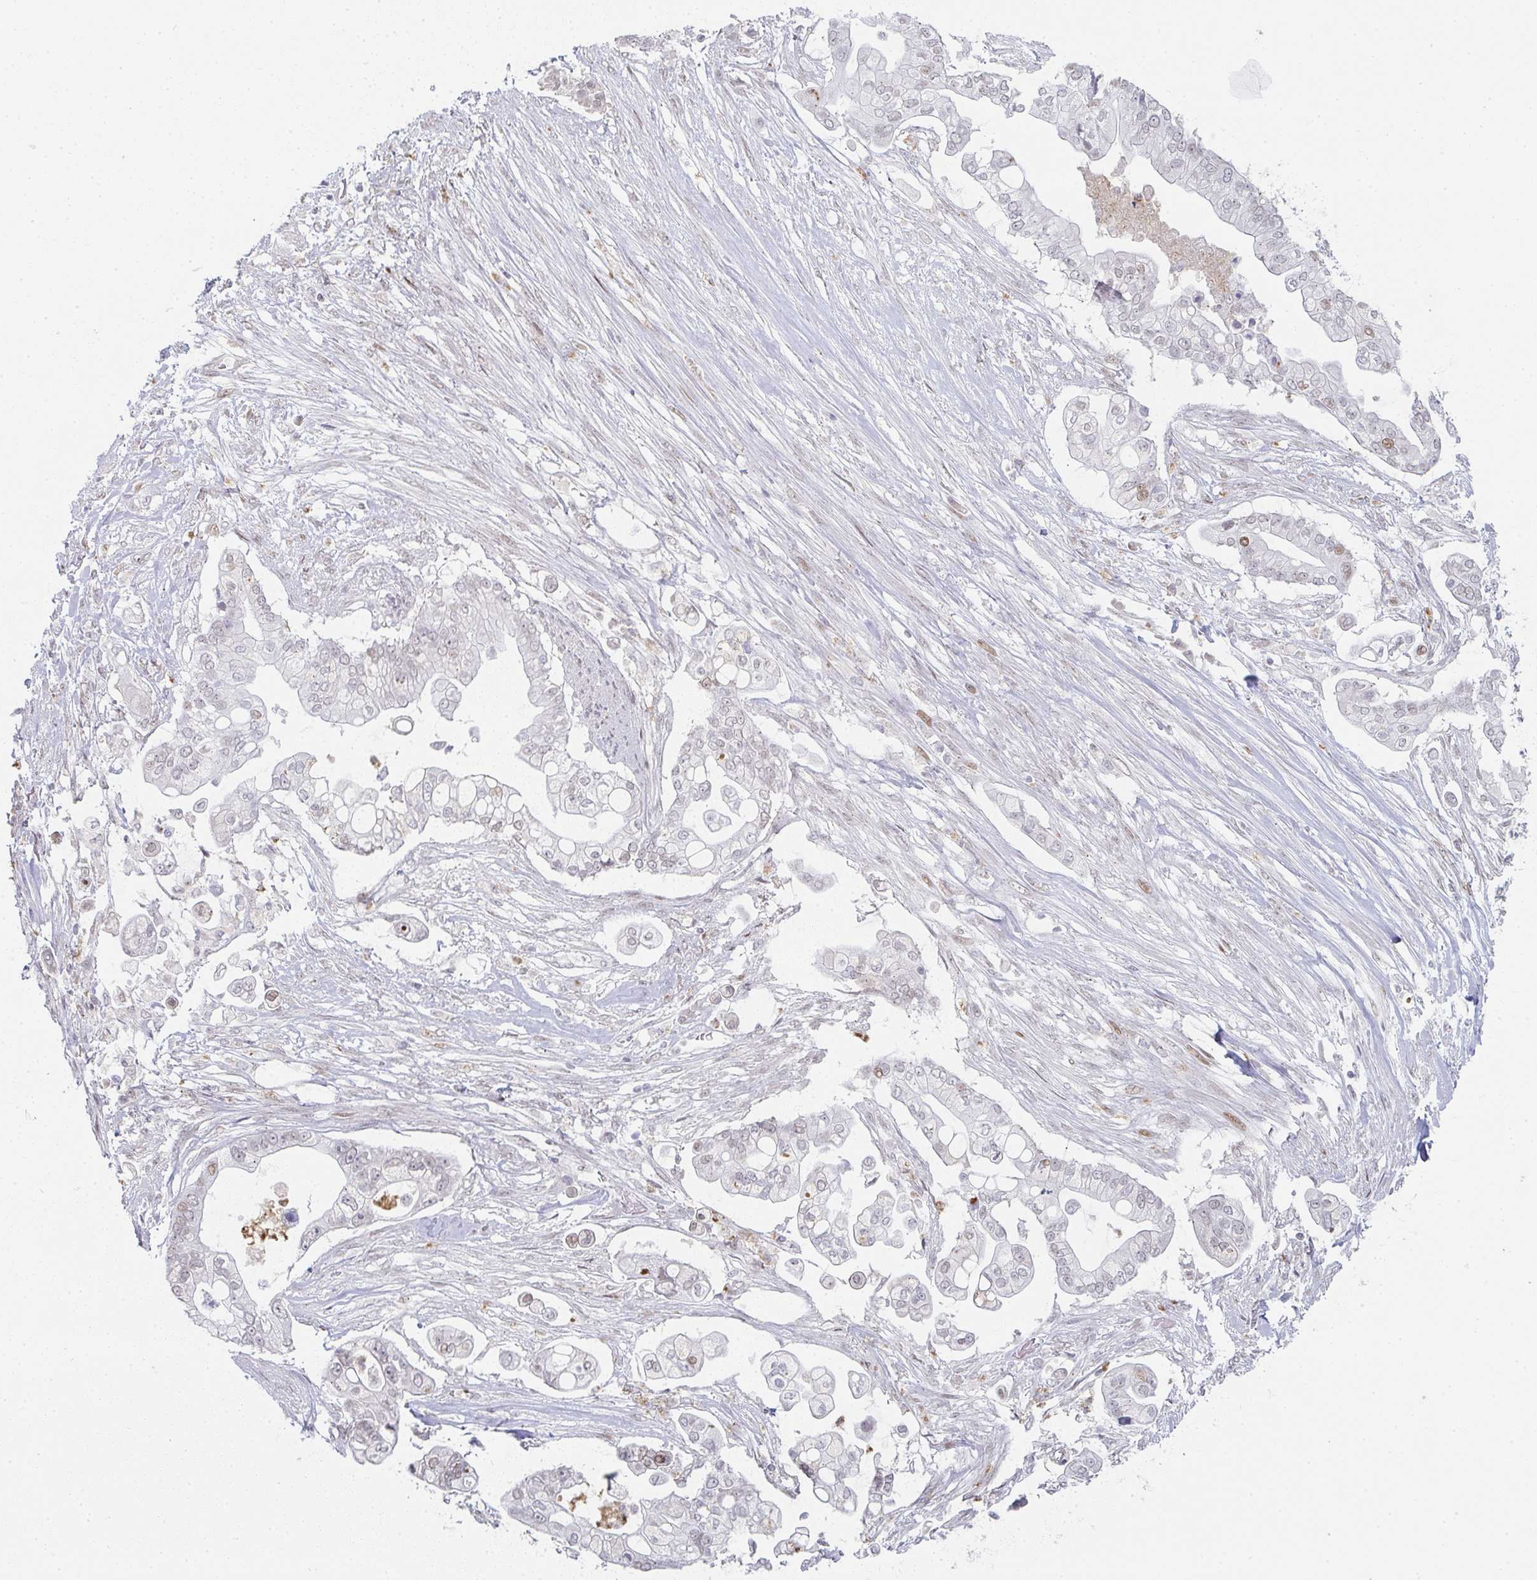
{"staining": {"intensity": "weak", "quantity": "<25%", "location": "nuclear"}, "tissue": "pancreatic cancer", "cell_type": "Tumor cells", "image_type": "cancer", "snomed": [{"axis": "morphology", "description": "Adenocarcinoma, NOS"}, {"axis": "topography", "description": "Pancreas"}], "caption": "Immunohistochemical staining of adenocarcinoma (pancreatic) demonstrates no significant staining in tumor cells.", "gene": "LIN54", "patient": {"sex": "female", "age": 69}}